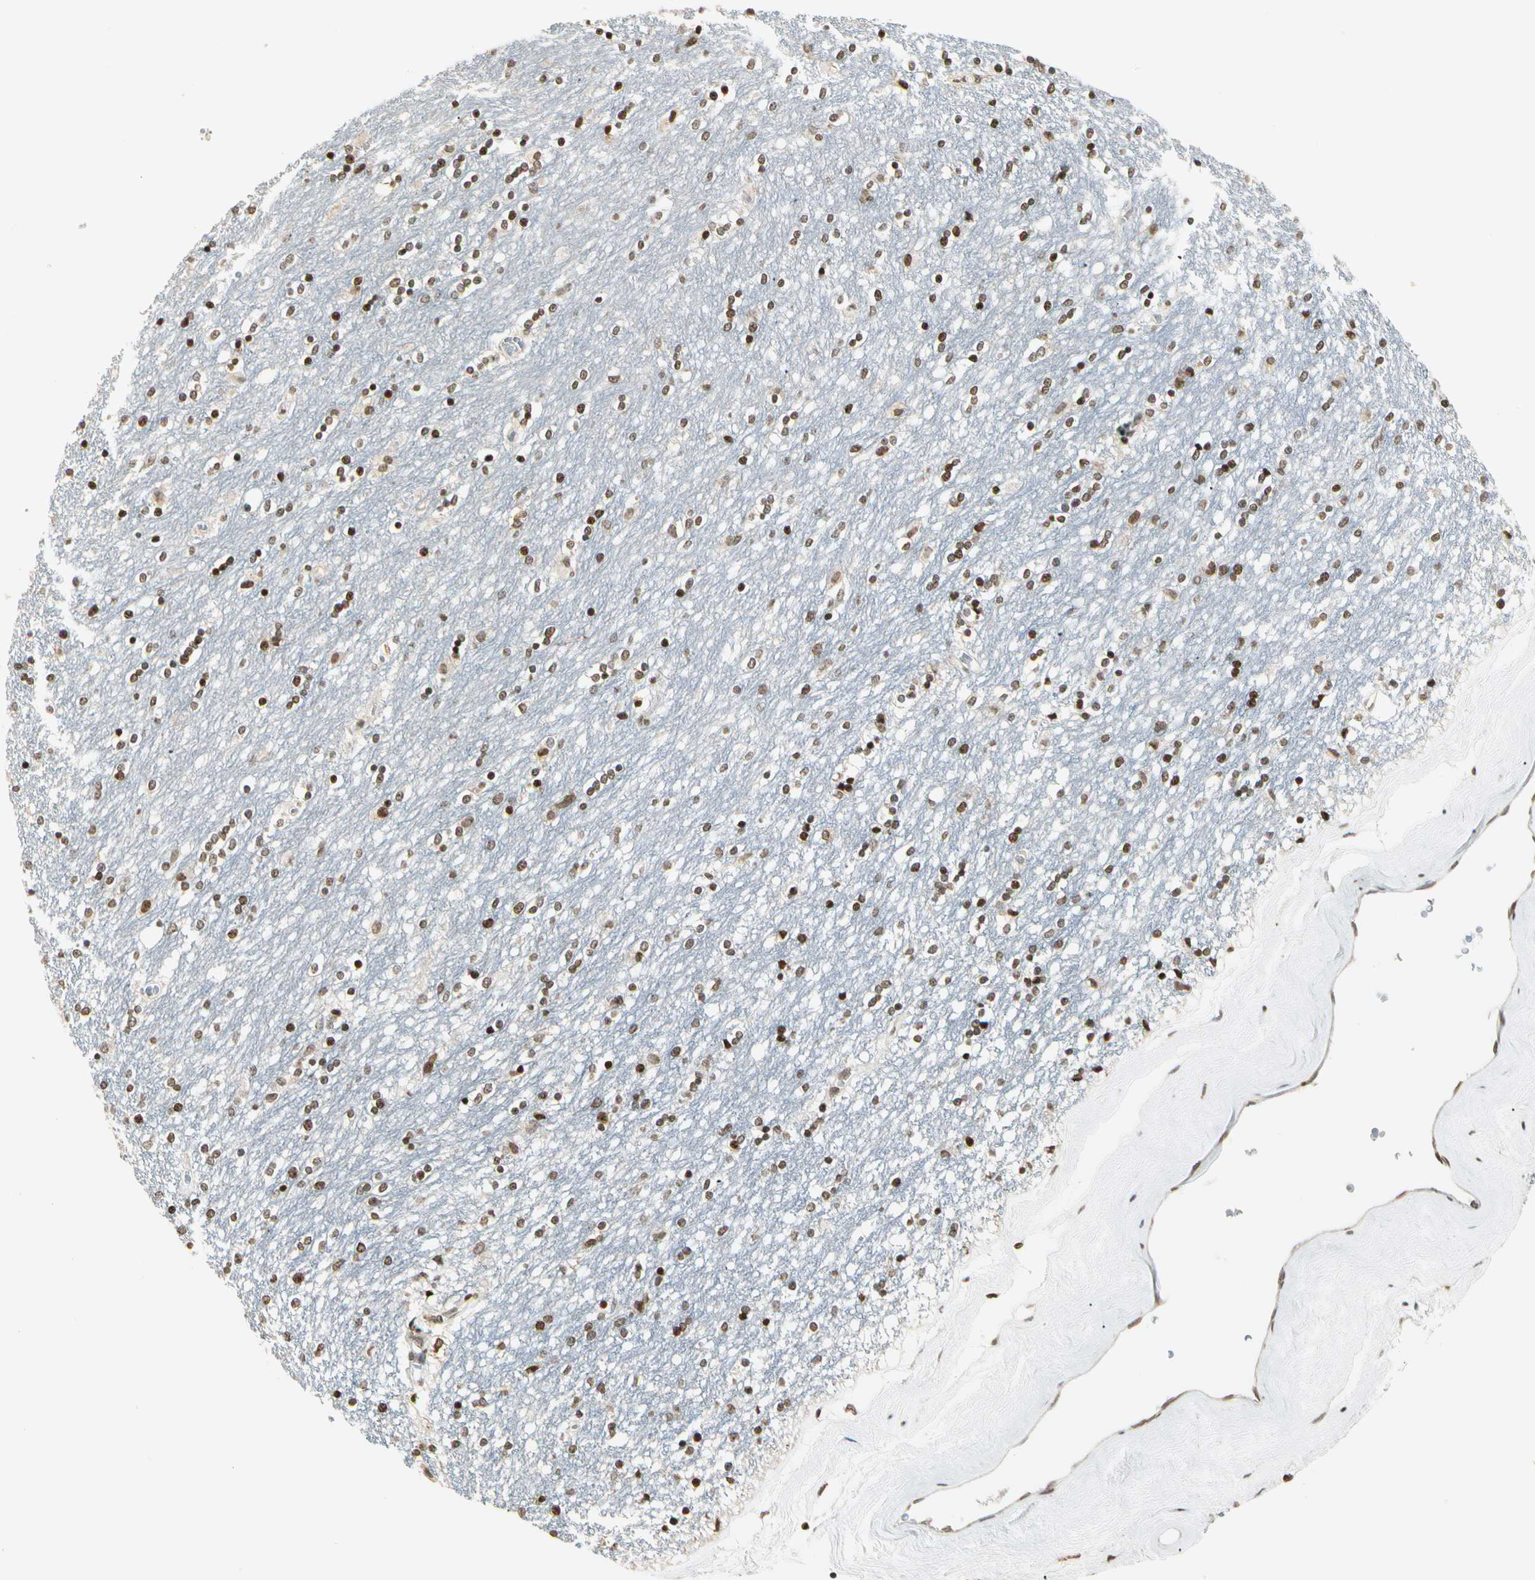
{"staining": {"intensity": "moderate", "quantity": ">75%", "location": "nuclear"}, "tissue": "caudate", "cell_type": "Glial cells", "image_type": "normal", "snomed": [{"axis": "morphology", "description": "Normal tissue, NOS"}, {"axis": "topography", "description": "Lateral ventricle wall"}], "caption": "A medium amount of moderate nuclear expression is seen in about >75% of glial cells in normal caudate. (DAB (3,3'-diaminobenzidine) = brown stain, brightfield microscopy at high magnification).", "gene": "FER", "patient": {"sex": "female", "age": 54}}